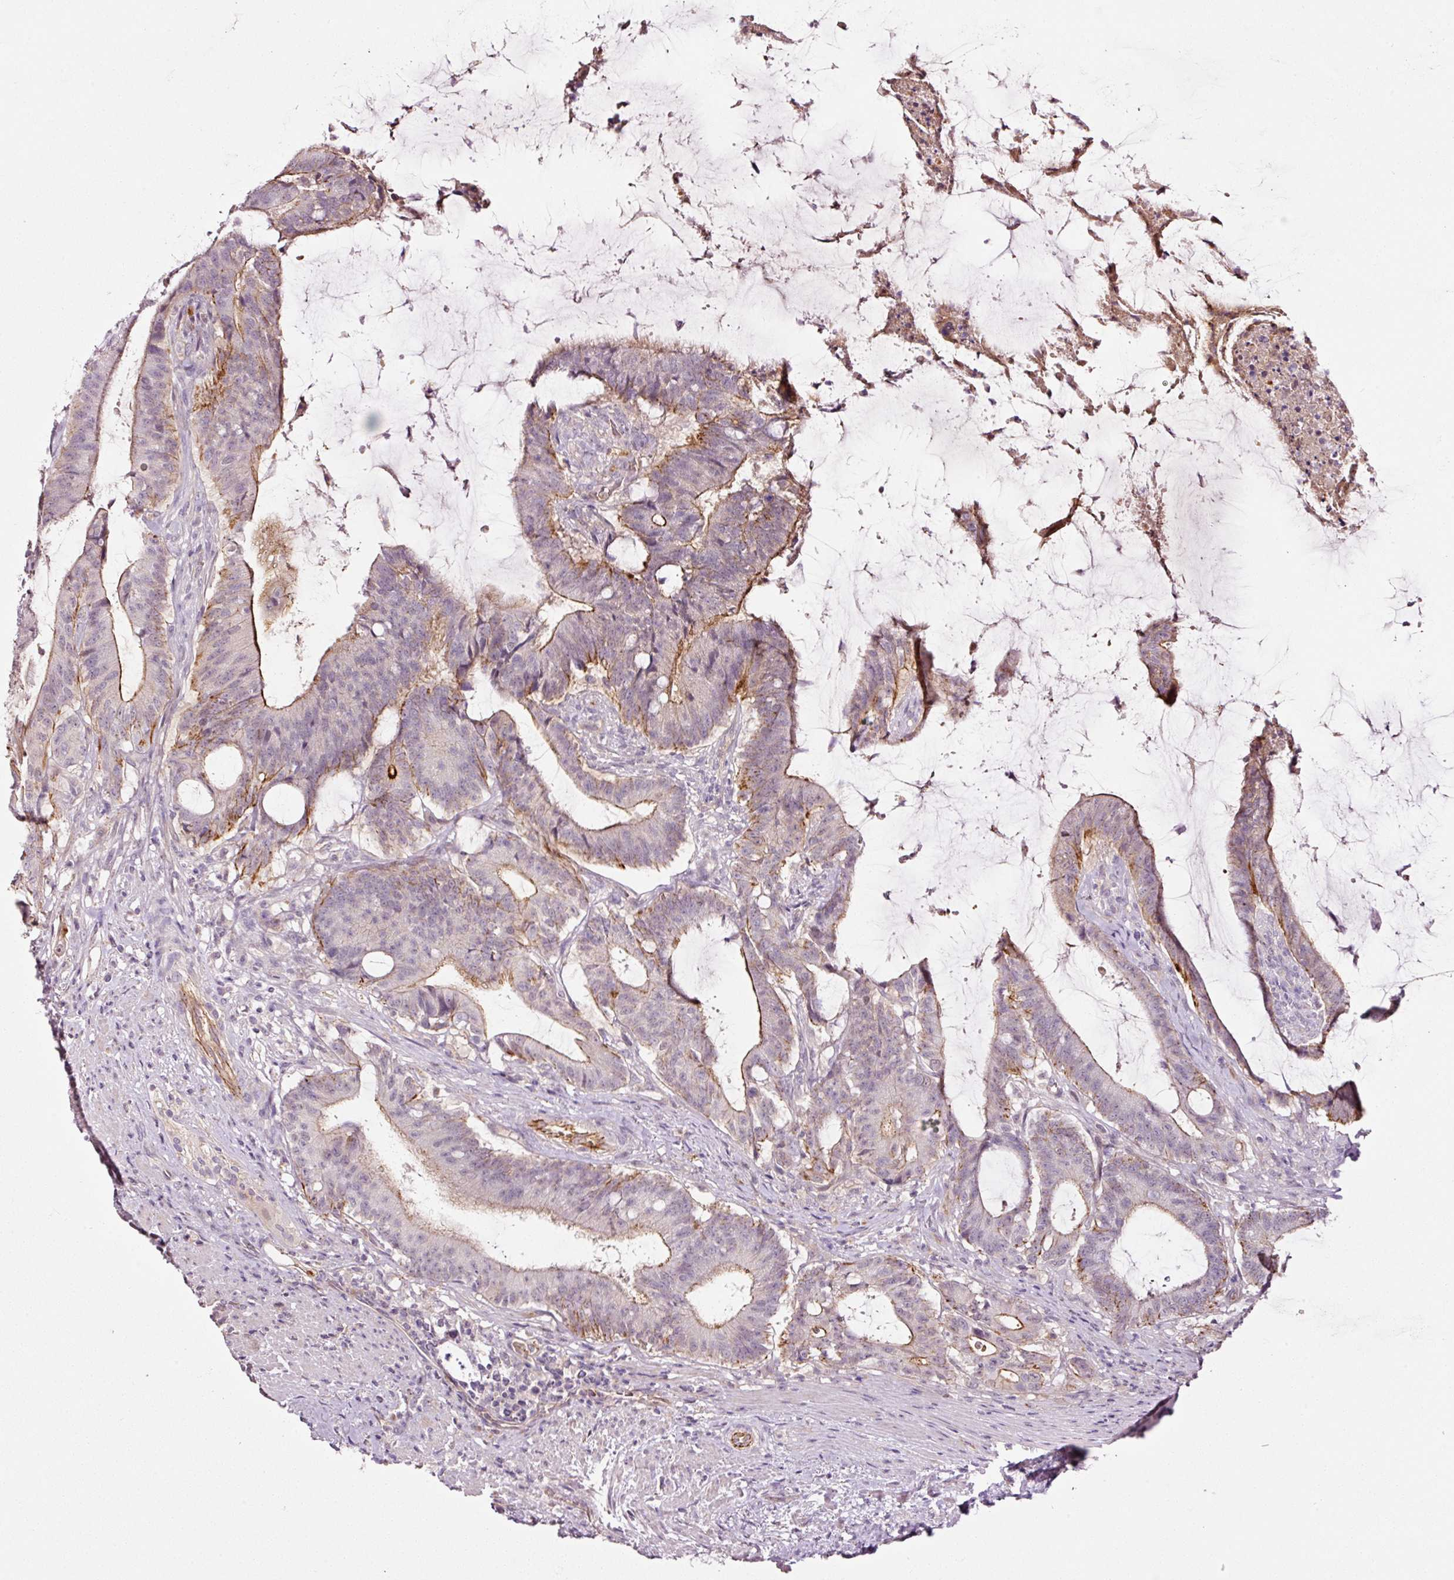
{"staining": {"intensity": "moderate", "quantity": "25%-75%", "location": "cytoplasmic/membranous"}, "tissue": "colorectal cancer", "cell_type": "Tumor cells", "image_type": "cancer", "snomed": [{"axis": "morphology", "description": "Adenocarcinoma, NOS"}, {"axis": "topography", "description": "Colon"}], "caption": "Approximately 25%-75% of tumor cells in colorectal cancer (adenocarcinoma) exhibit moderate cytoplasmic/membranous protein expression as visualized by brown immunohistochemical staining.", "gene": "ABCB4", "patient": {"sex": "female", "age": 43}}